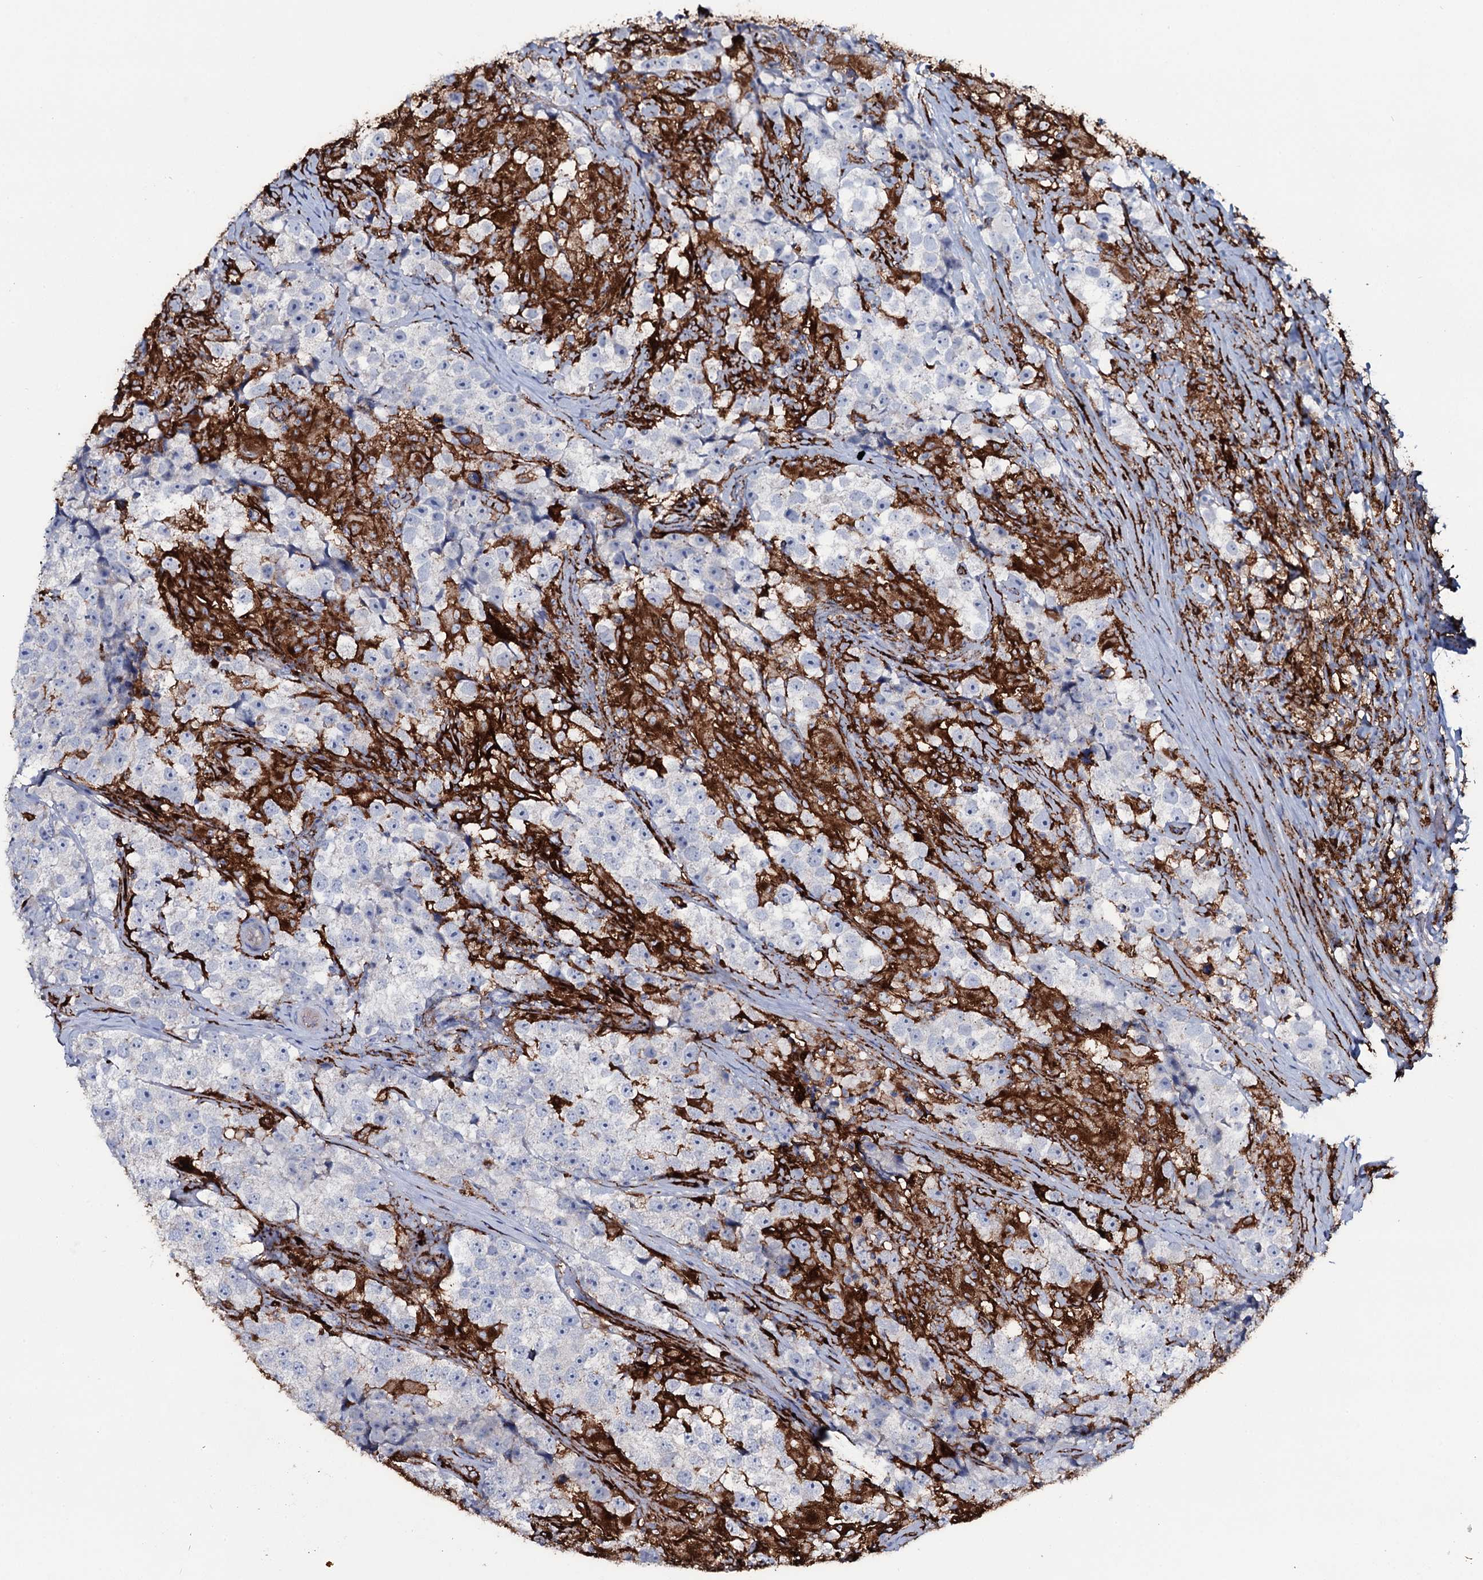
{"staining": {"intensity": "negative", "quantity": "none", "location": "none"}, "tissue": "testis cancer", "cell_type": "Tumor cells", "image_type": "cancer", "snomed": [{"axis": "morphology", "description": "Seminoma, NOS"}, {"axis": "topography", "description": "Testis"}], "caption": "IHC micrograph of neoplastic tissue: seminoma (testis) stained with DAB exhibits no significant protein positivity in tumor cells.", "gene": "OSBPL2", "patient": {"sex": "male", "age": 46}}